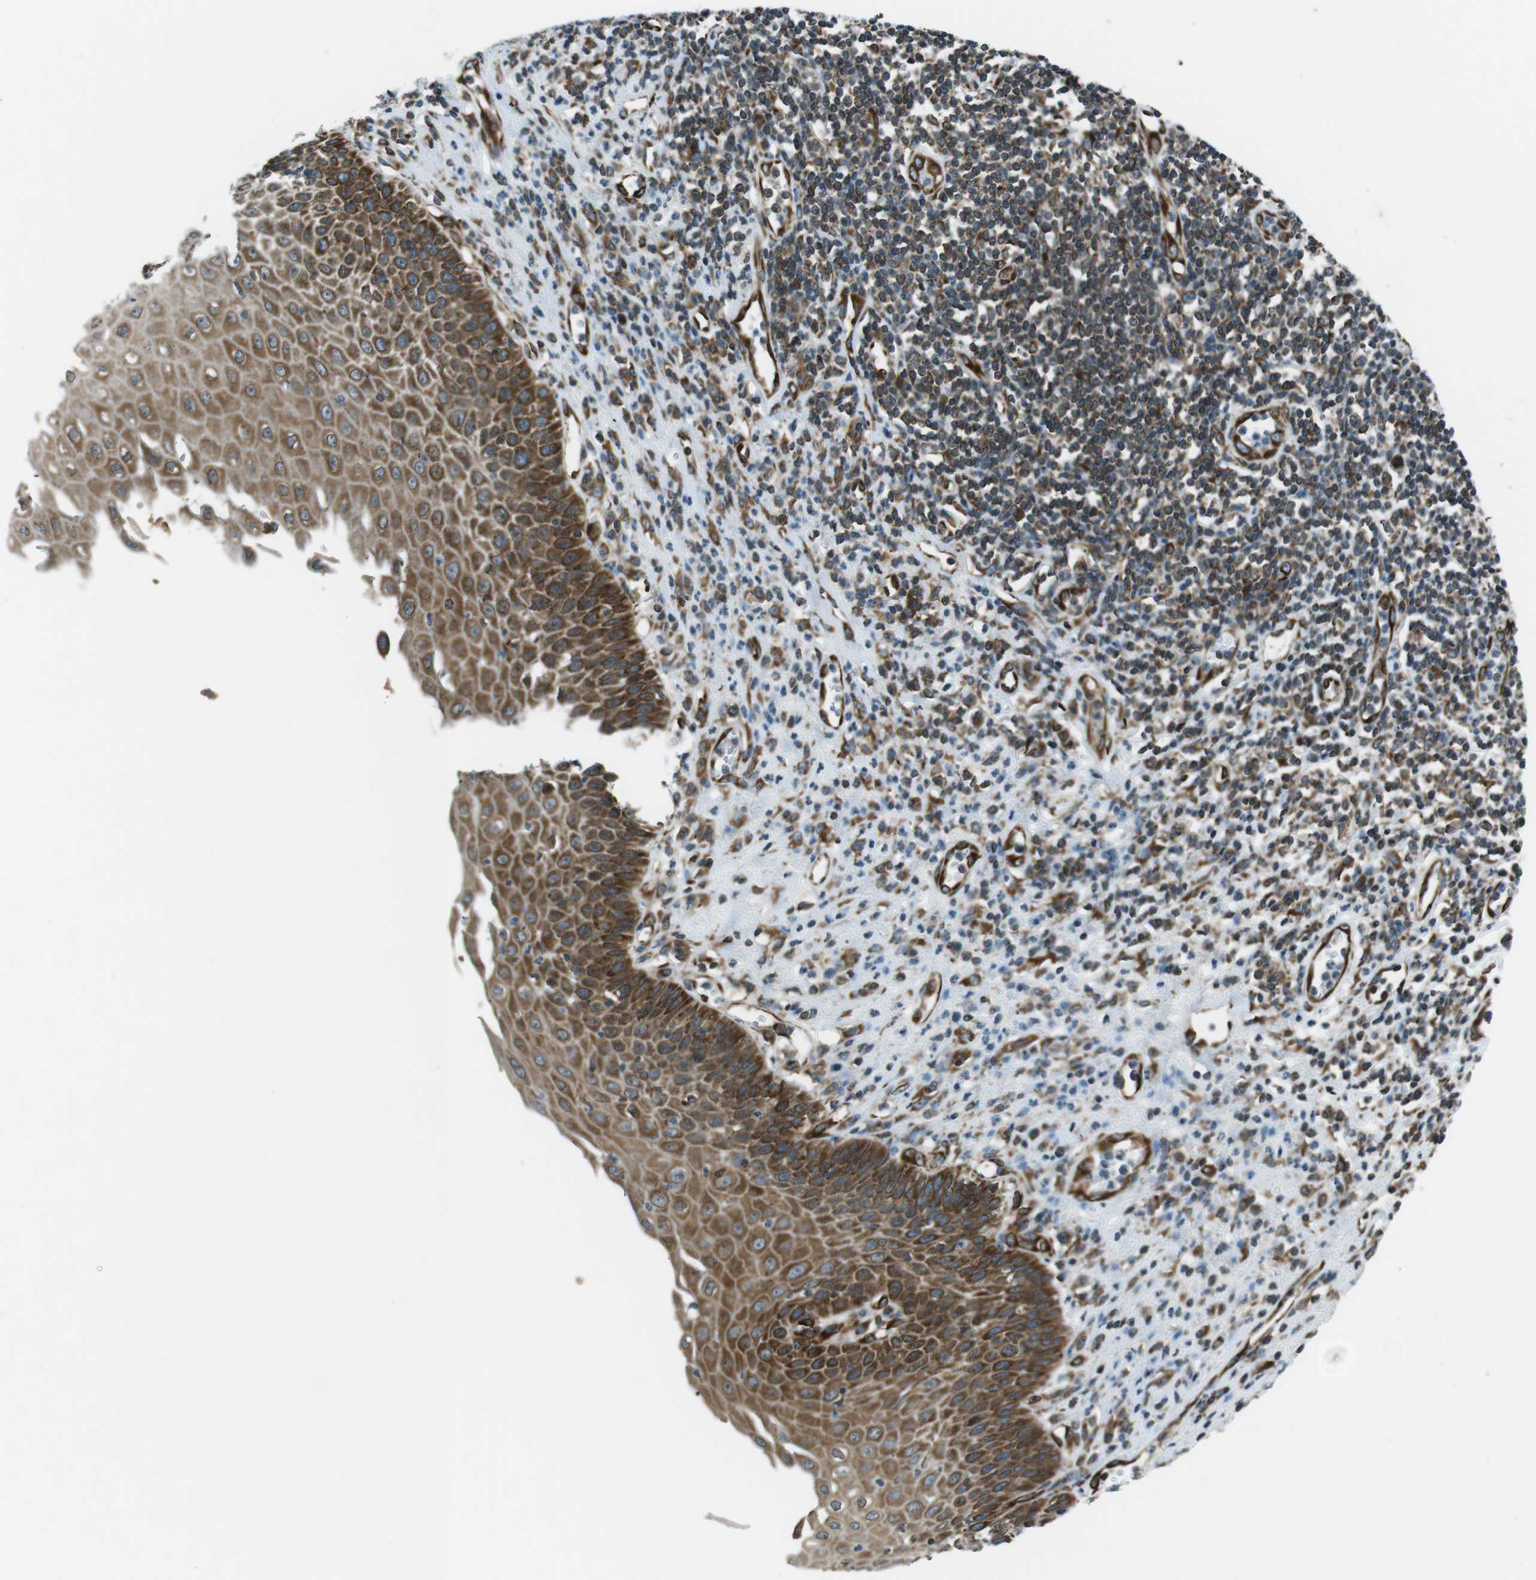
{"staining": {"intensity": "strong", "quantity": ">75%", "location": "cytoplasmic/membranous"}, "tissue": "esophagus", "cell_type": "Squamous epithelial cells", "image_type": "normal", "snomed": [{"axis": "morphology", "description": "Normal tissue, NOS"}, {"axis": "morphology", "description": "Squamous cell carcinoma, NOS"}, {"axis": "topography", "description": "Esophagus"}], "caption": "Human esophagus stained with a brown dye reveals strong cytoplasmic/membranous positive positivity in about >75% of squamous epithelial cells.", "gene": "KTN1", "patient": {"sex": "male", "age": 65}}